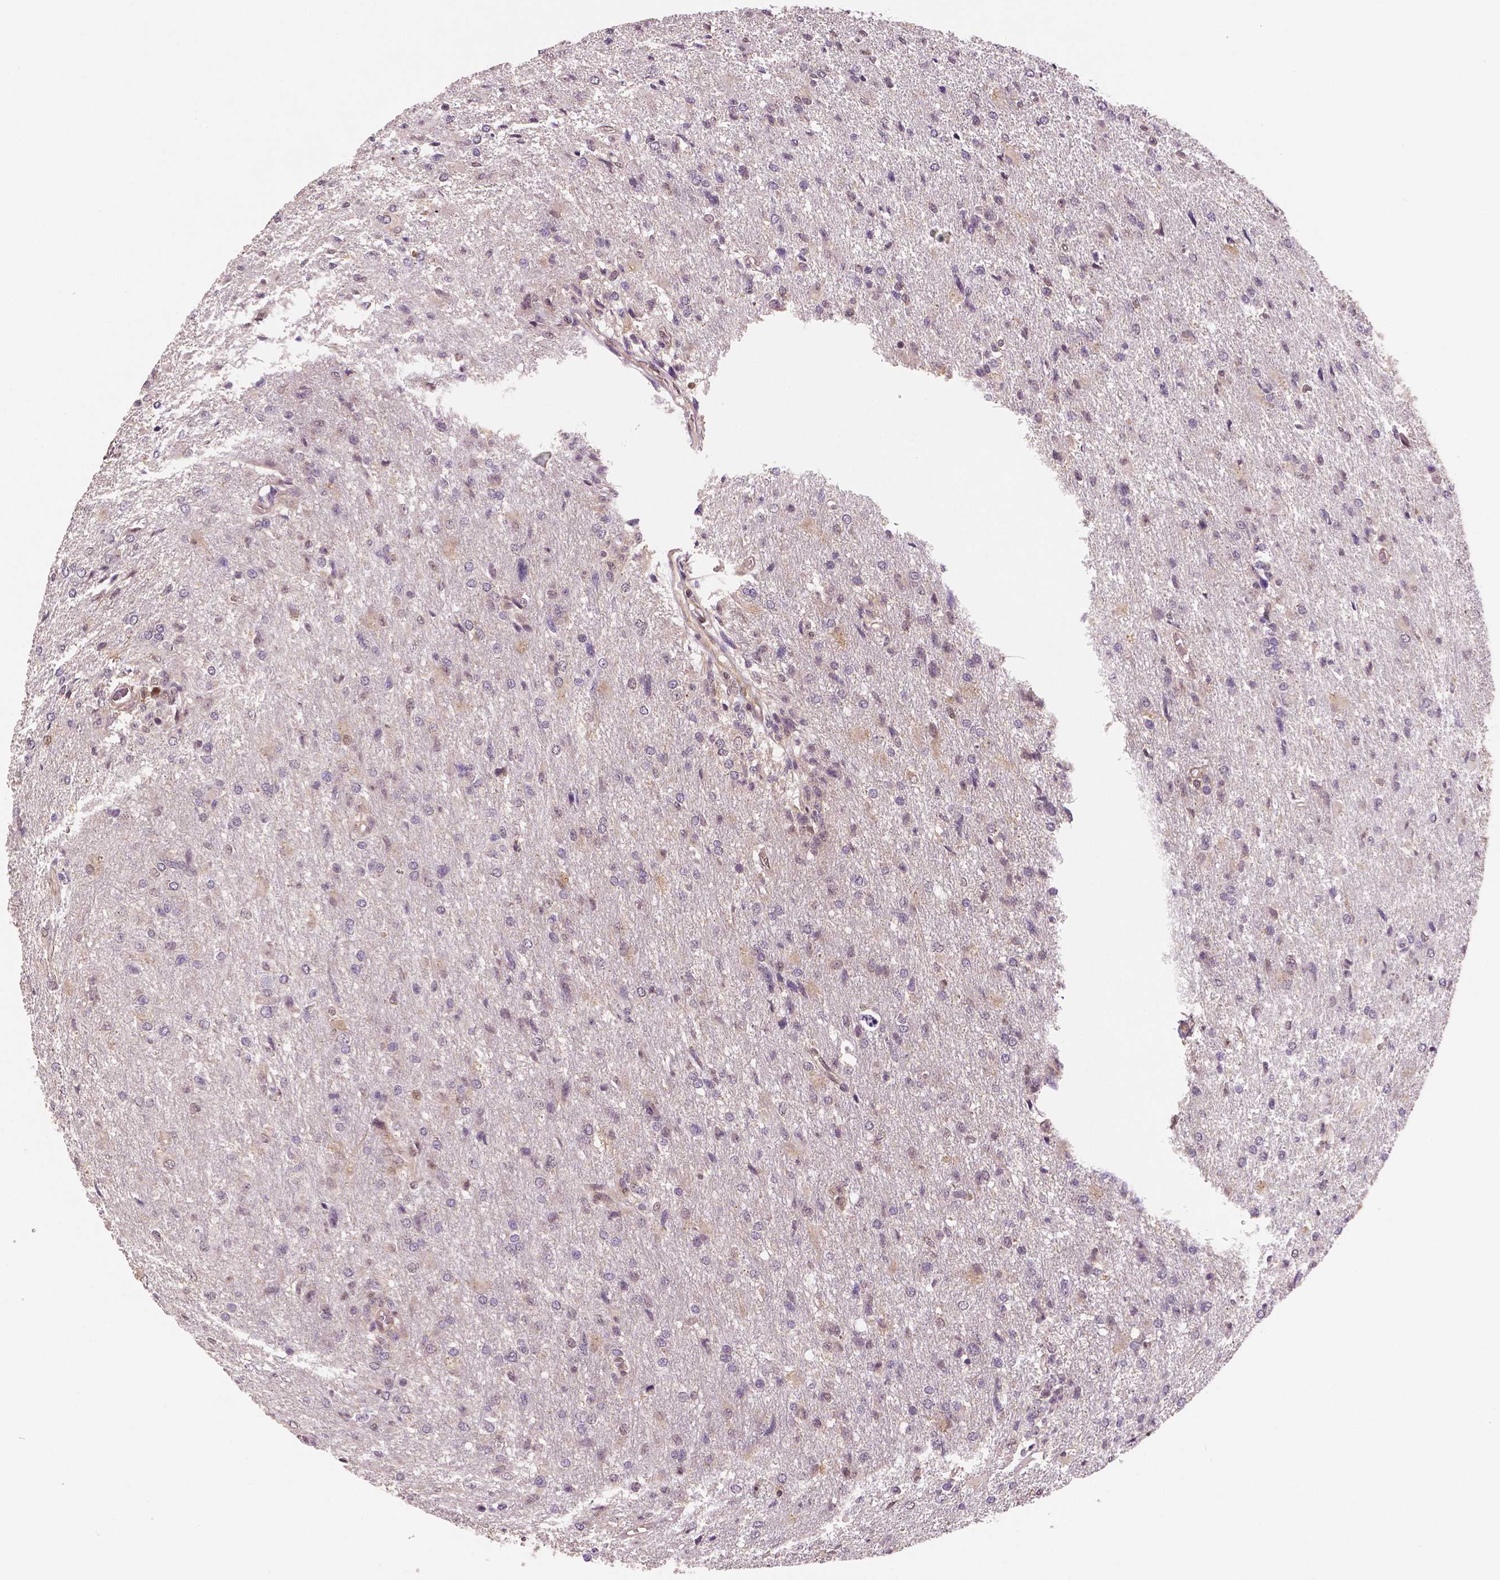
{"staining": {"intensity": "negative", "quantity": "none", "location": "none"}, "tissue": "glioma", "cell_type": "Tumor cells", "image_type": "cancer", "snomed": [{"axis": "morphology", "description": "Glioma, malignant, High grade"}, {"axis": "topography", "description": "Brain"}], "caption": "The histopathology image exhibits no staining of tumor cells in glioma.", "gene": "STAT3", "patient": {"sex": "male", "age": 68}}